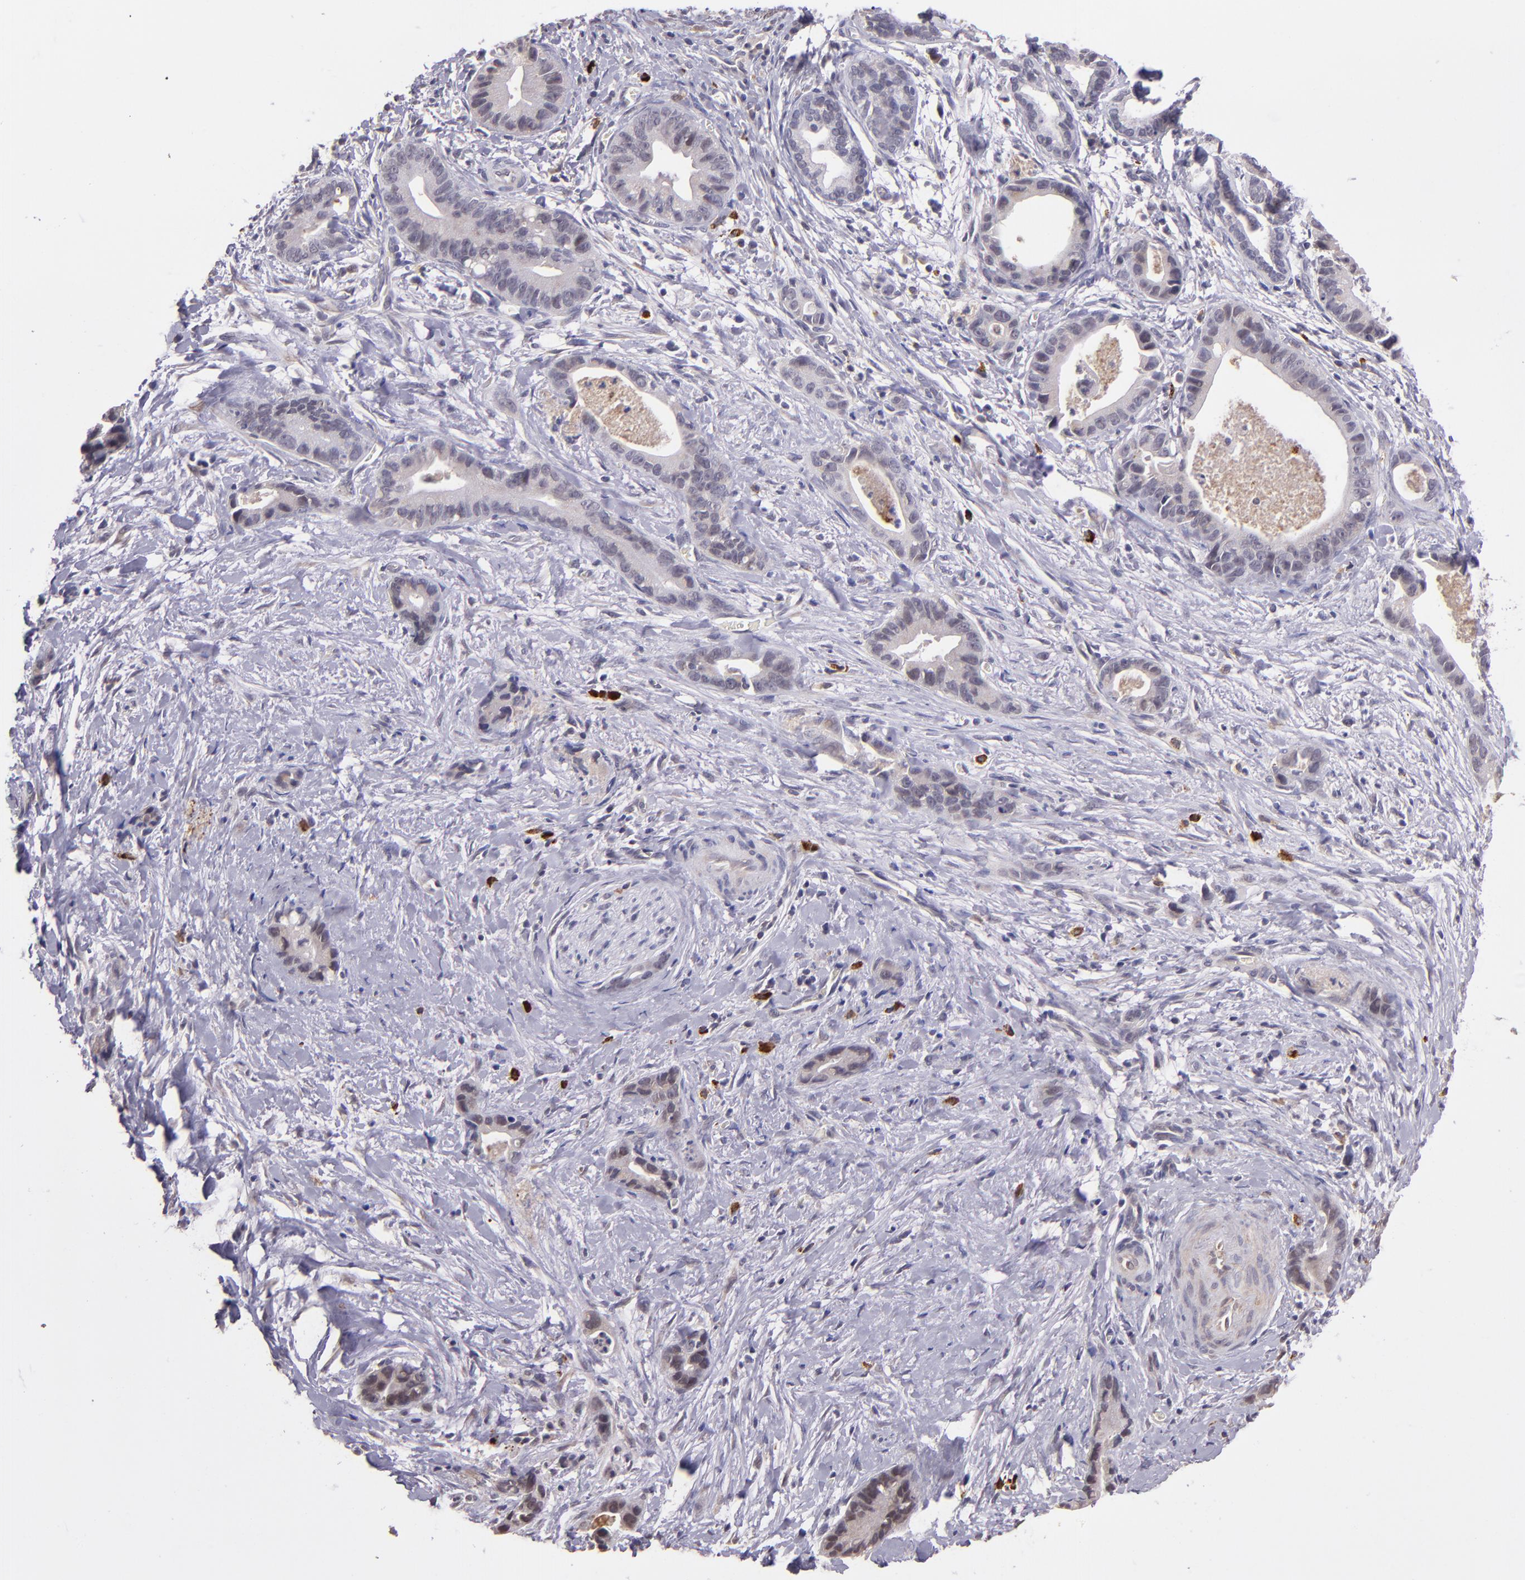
{"staining": {"intensity": "weak", "quantity": "<25%", "location": "cytoplasmic/membranous"}, "tissue": "liver cancer", "cell_type": "Tumor cells", "image_type": "cancer", "snomed": [{"axis": "morphology", "description": "Cholangiocarcinoma"}, {"axis": "topography", "description": "Liver"}], "caption": "Cholangiocarcinoma (liver) stained for a protein using IHC demonstrates no staining tumor cells.", "gene": "TAF7L", "patient": {"sex": "female", "age": 55}}